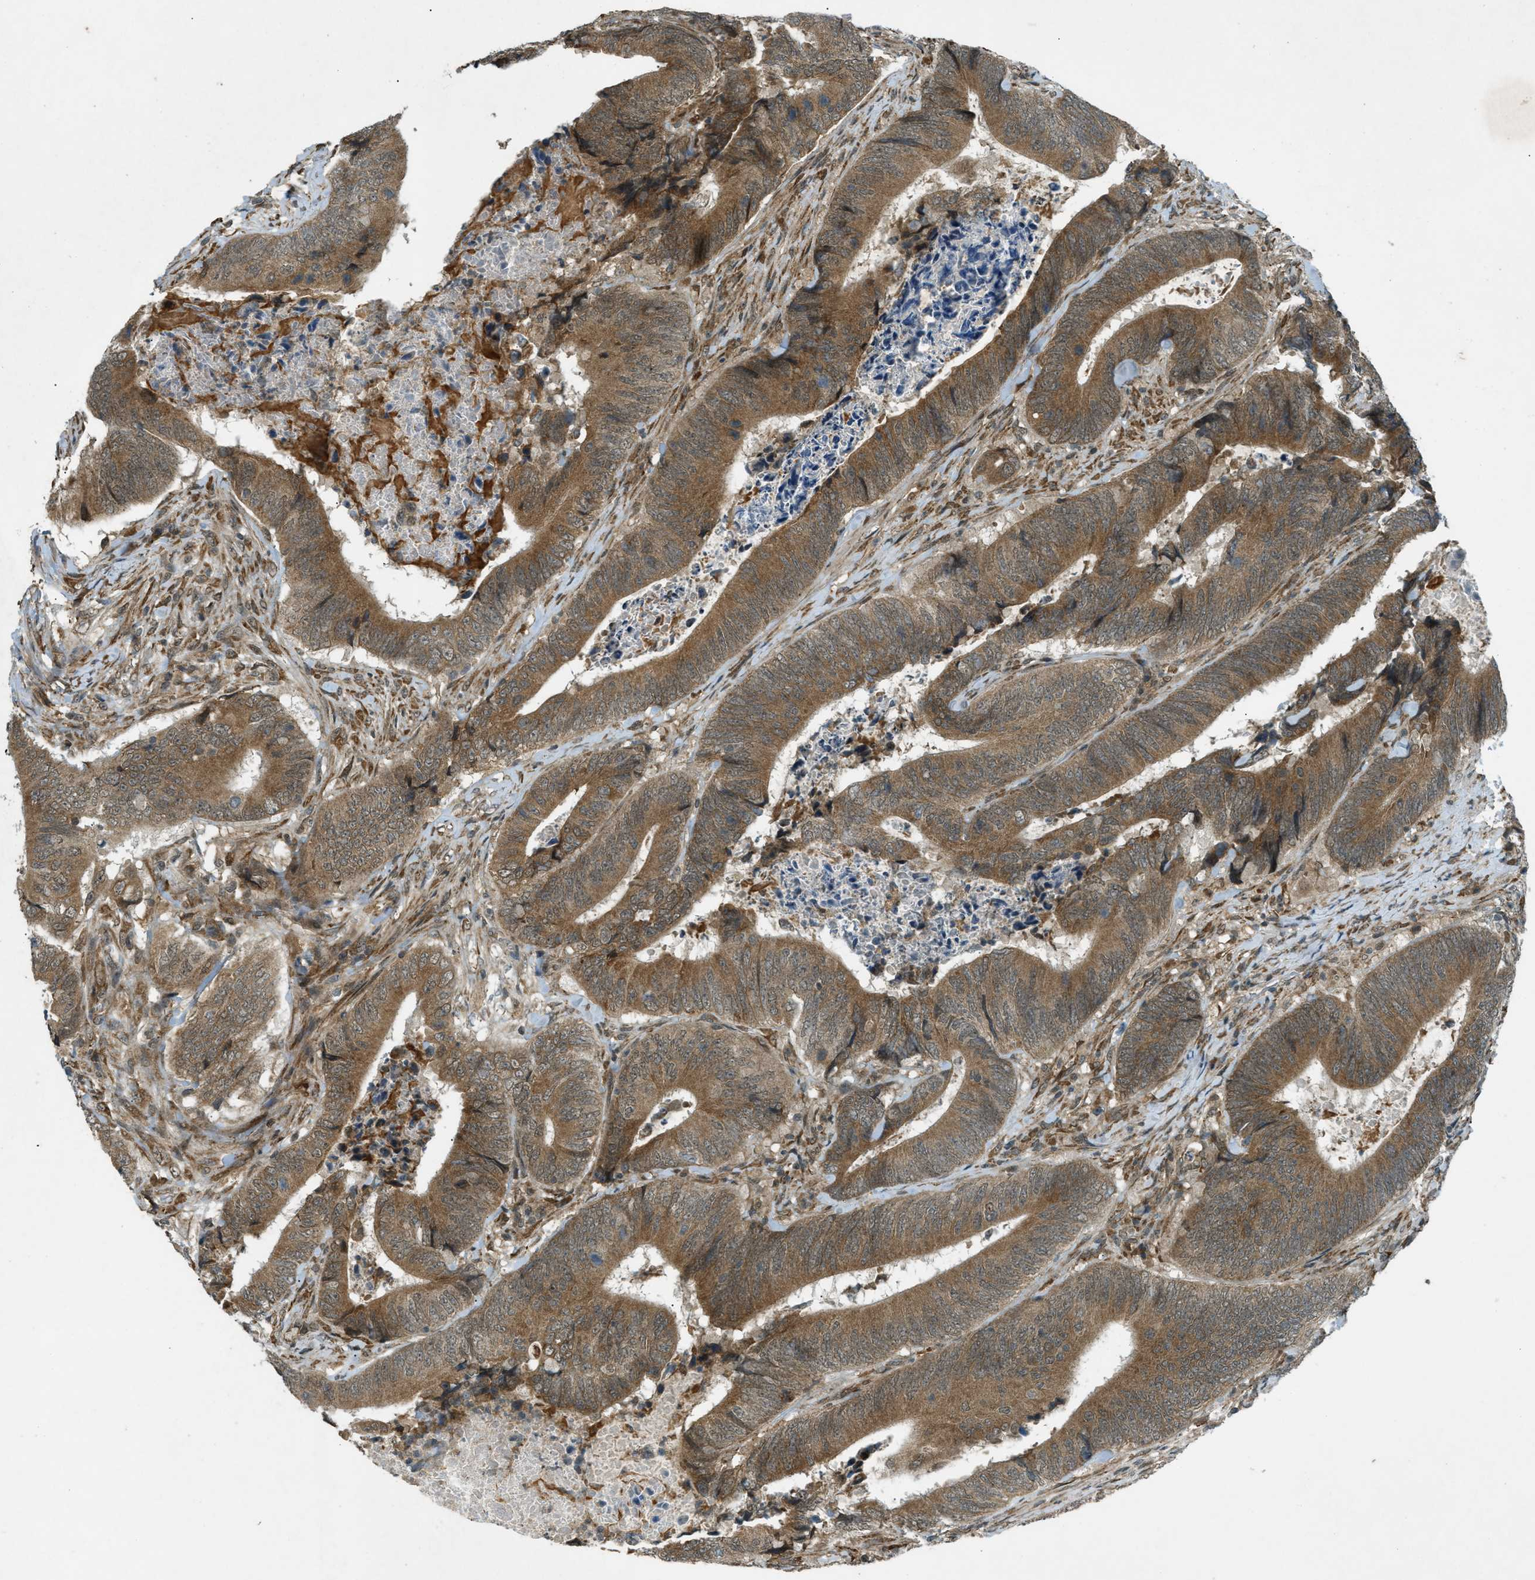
{"staining": {"intensity": "moderate", "quantity": ">75%", "location": "cytoplasmic/membranous"}, "tissue": "colorectal cancer", "cell_type": "Tumor cells", "image_type": "cancer", "snomed": [{"axis": "morphology", "description": "Normal tissue, NOS"}, {"axis": "morphology", "description": "Adenocarcinoma, NOS"}, {"axis": "topography", "description": "Colon"}], "caption": "This image shows colorectal adenocarcinoma stained with IHC to label a protein in brown. The cytoplasmic/membranous of tumor cells show moderate positivity for the protein. Nuclei are counter-stained blue.", "gene": "EIF2AK3", "patient": {"sex": "male", "age": 56}}